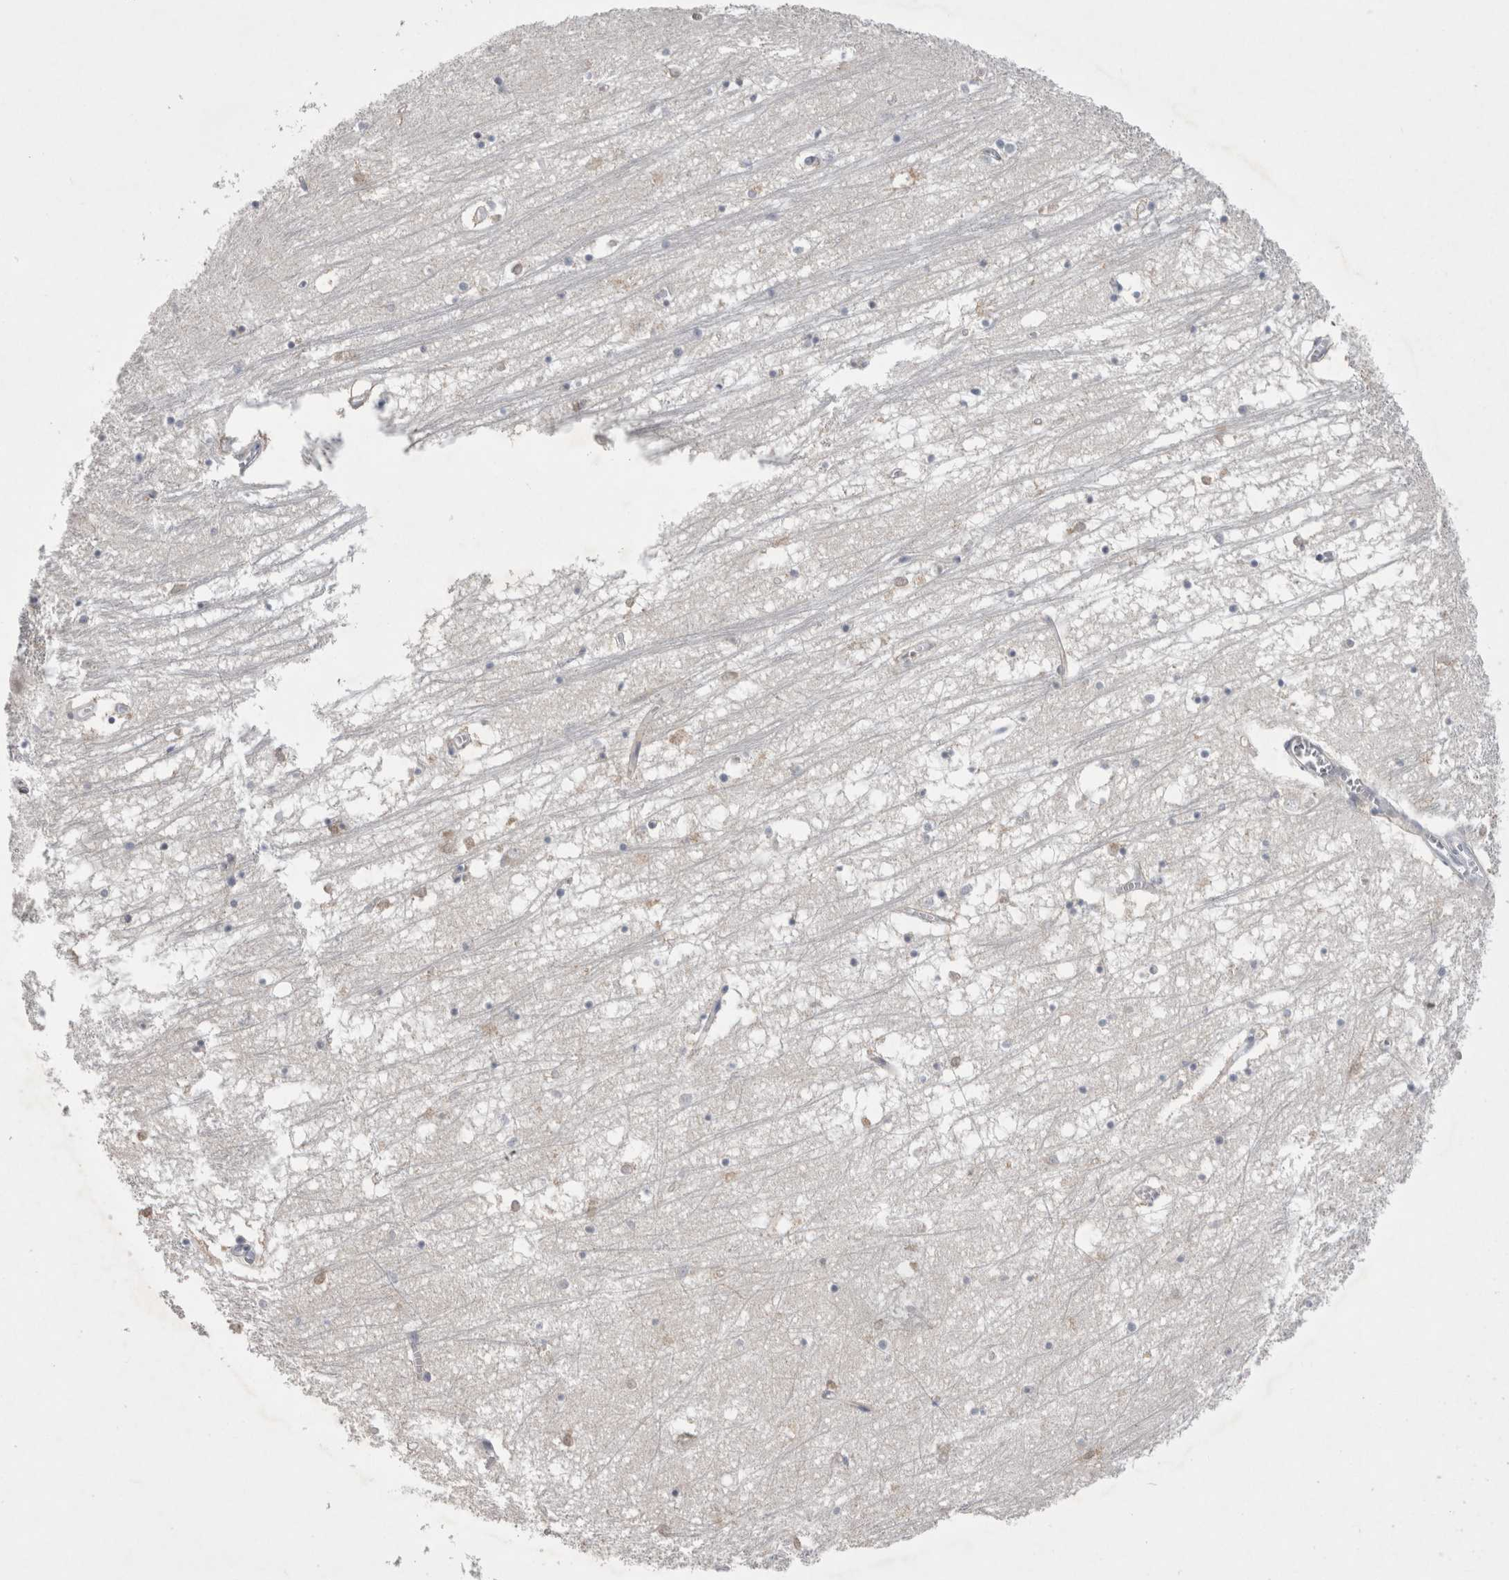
{"staining": {"intensity": "negative", "quantity": "none", "location": "none"}, "tissue": "hippocampus", "cell_type": "Glial cells", "image_type": "normal", "snomed": [{"axis": "morphology", "description": "Normal tissue, NOS"}, {"axis": "topography", "description": "Hippocampus"}], "caption": "DAB immunohistochemical staining of unremarkable human hippocampus shows no significant positivity in glial cells.", "gene": "AGMAT", "patient": {"sex": "male", "age": 70}}